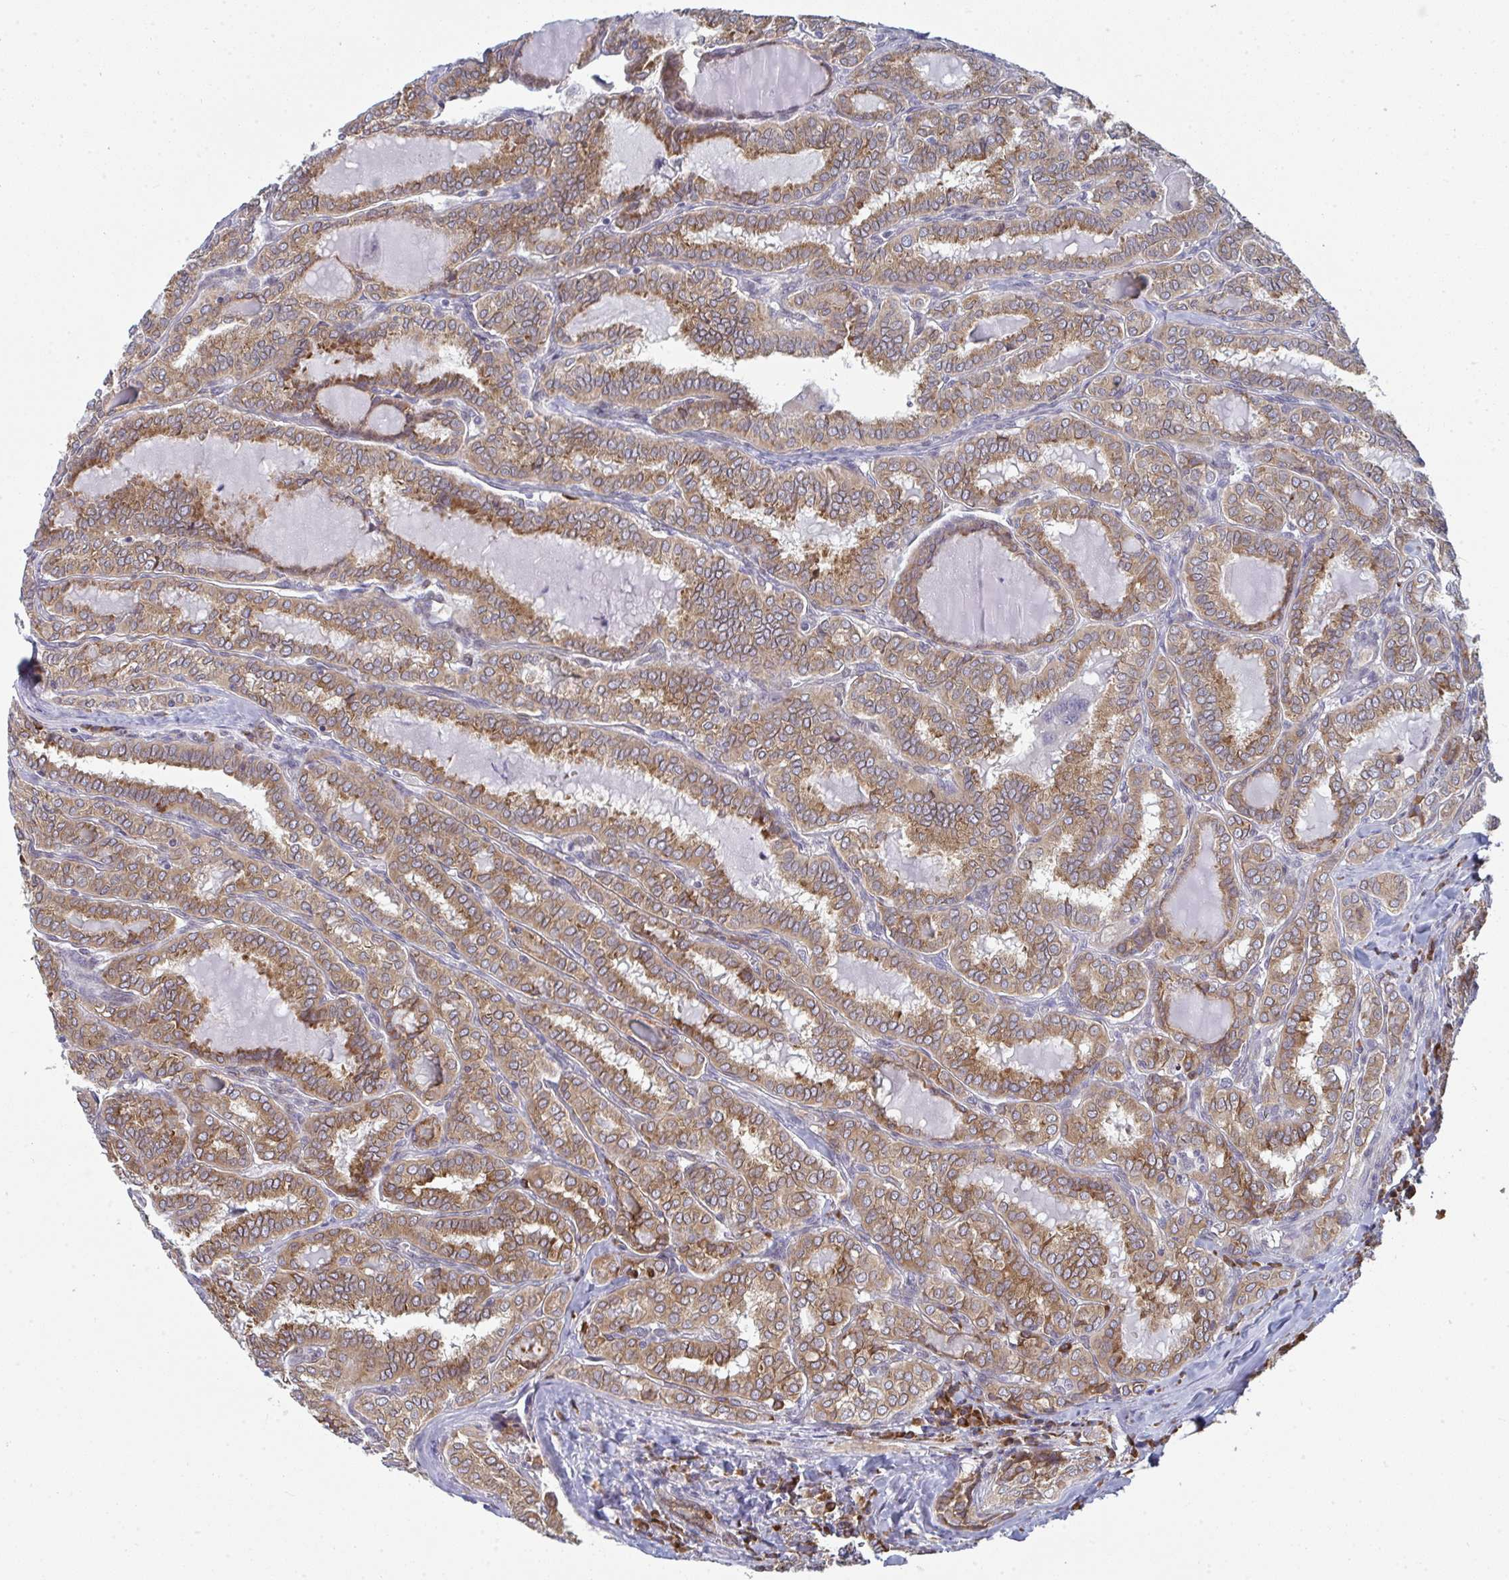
{"staining": {"intensity": "moderate", "quantity": ">75%", "location": "cytoplasmic/membranous"}, "tissue": "thyroid cancer", "cell_type": "Tumor cells", "image_type": "cancer", "snomed": [{"axis": "morphology", "description": "Papillary adenocarcinoma, NOS"}, {"axis": "topography", "description": "Thyroid gland"}], "caption": "Human thyroid cancer stained with a protein marker shows moderate staining in tumor cells.", "gene": "LYSMD4", "patient": {"sex": "female", "age": 30}}